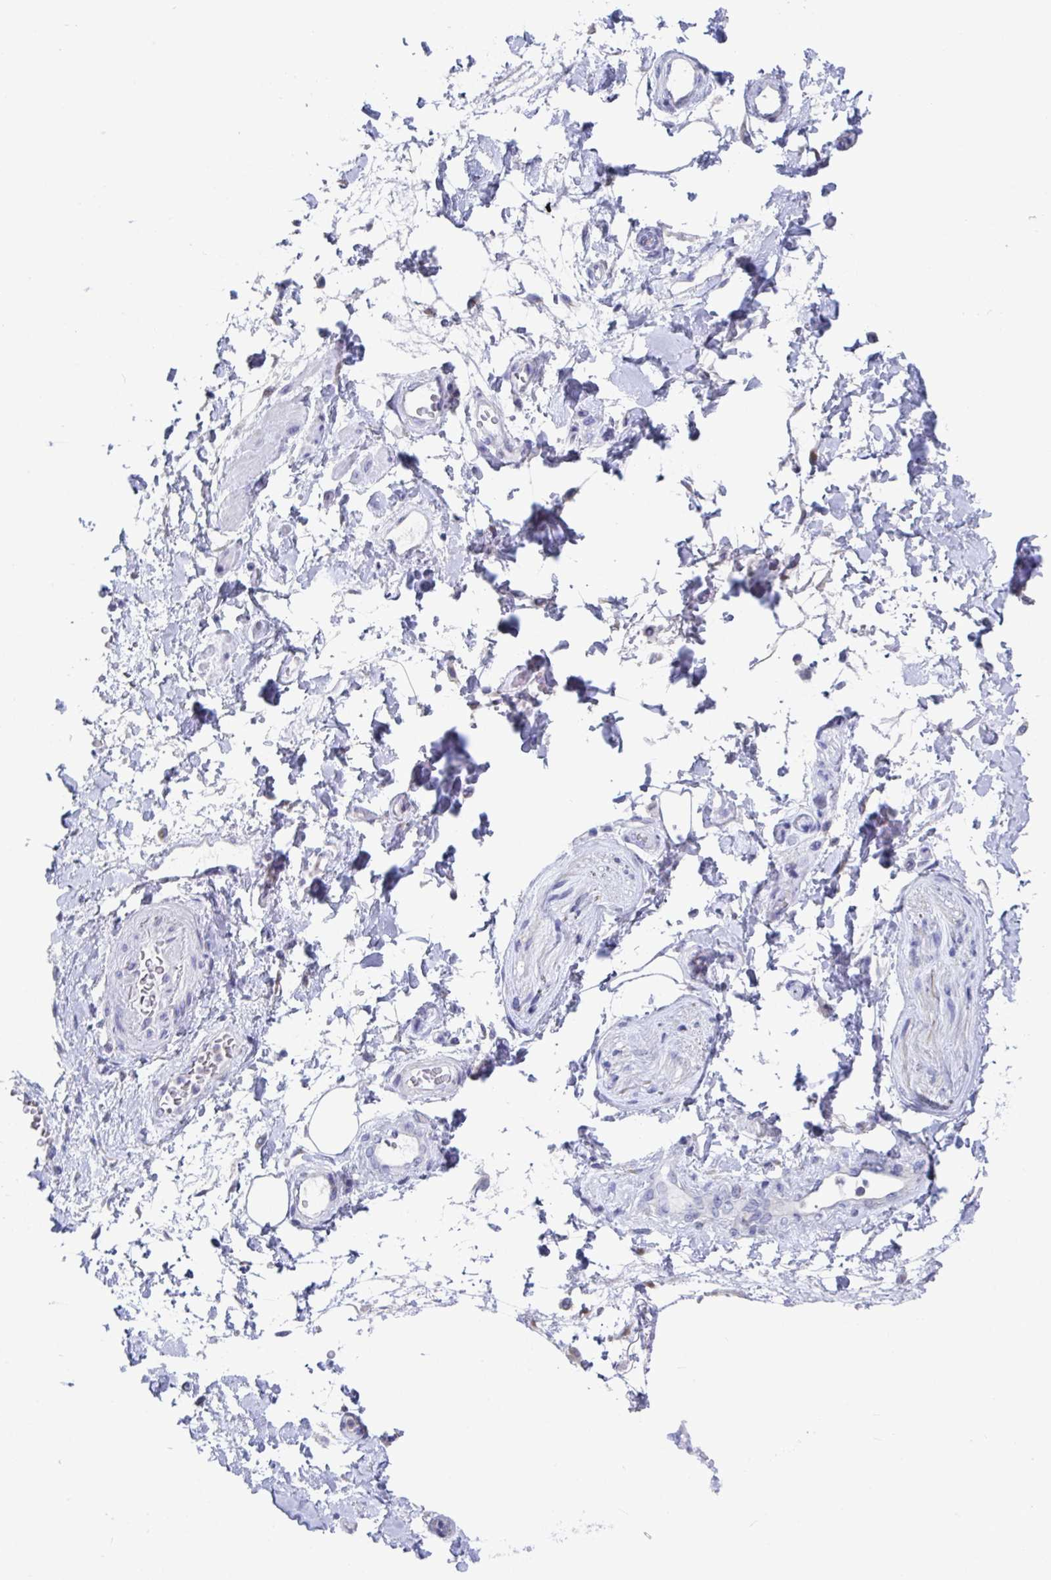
{"staining": {"intensity": "negative", "quantity": "none", "location": "none"}, "tissue": "adipose tissue", "cell_type": "Adipocytes", "image_type": "normal", "snomed": [{"axis": "morphology", "description": "Normal tissue, NOS"}, {"axis": "topography", "description": "Urinary bladder"}, {"axis": "topography", "description": "Peripheral nerve tissue"}], "caption": "Image shows no significant protein staining in adipocytes of benign adipose tissue. The staining is performed using DAB brown chromogen with nuclei counter-stained in using hematoxylin.", "gene": "TAS2R39", "patient": {"sex": "female", "age": 60}}